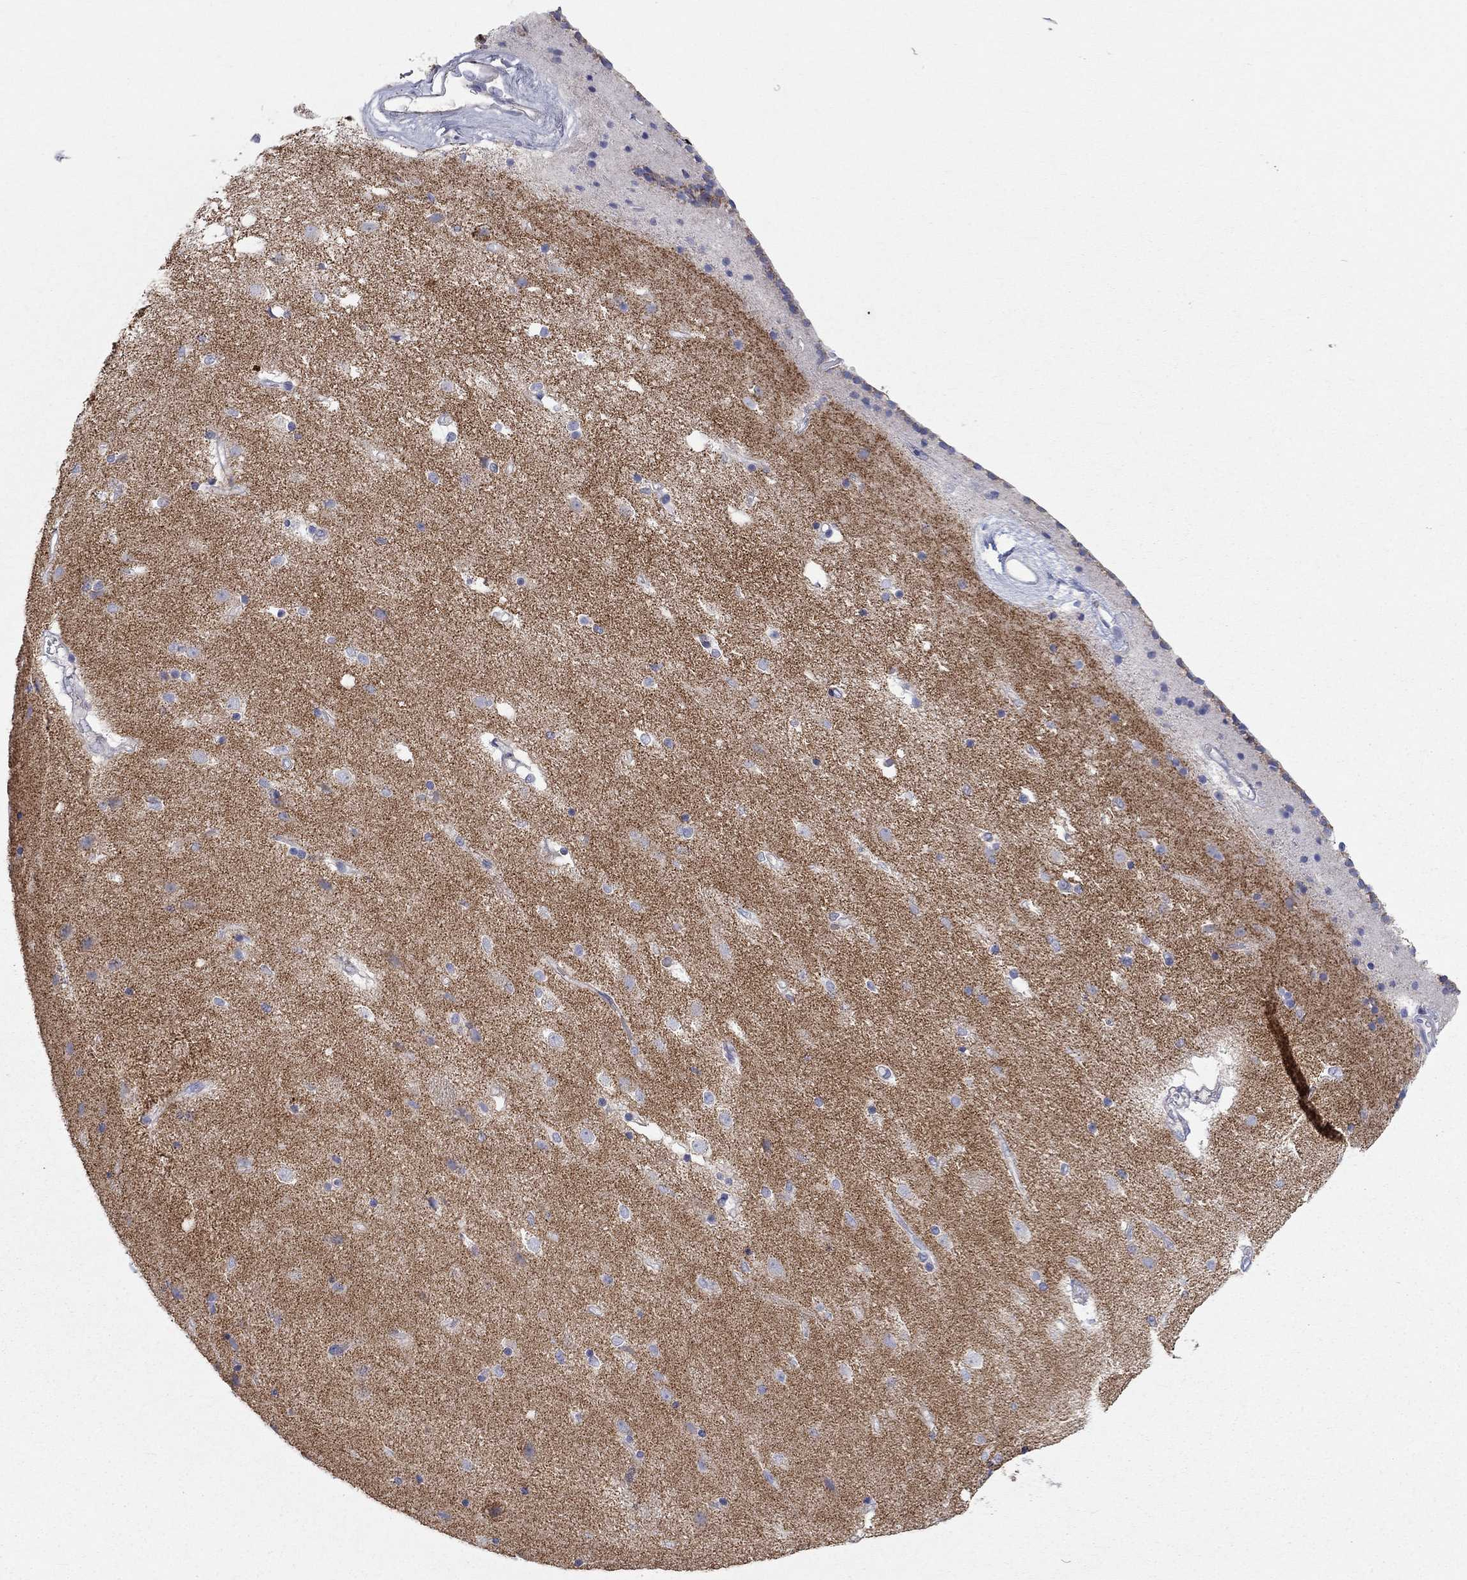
{"staining": {"intensity": "negative", "quantity": "none", "location": "none"}, "tissue": "caudate", "cell_type": "Glial cells", "image_type": "normal", "snomed": [{"axis": "morphology", "description": "Normal tissue, NOS"}, {"axis": "topography", "description": "Lateral ventricle wall"}], "caption": "Immunohistochemistry (IHC) micrograph of unremarkable human caudate stained for a protein (brown), which demonstrates no staining in glial cells. The staining is performed using DAB brown chromogen with nuclei counter-stained in using hematoxylin.", "gene": "RCAN1", "patient": {"sex": "female", "age": 71}}